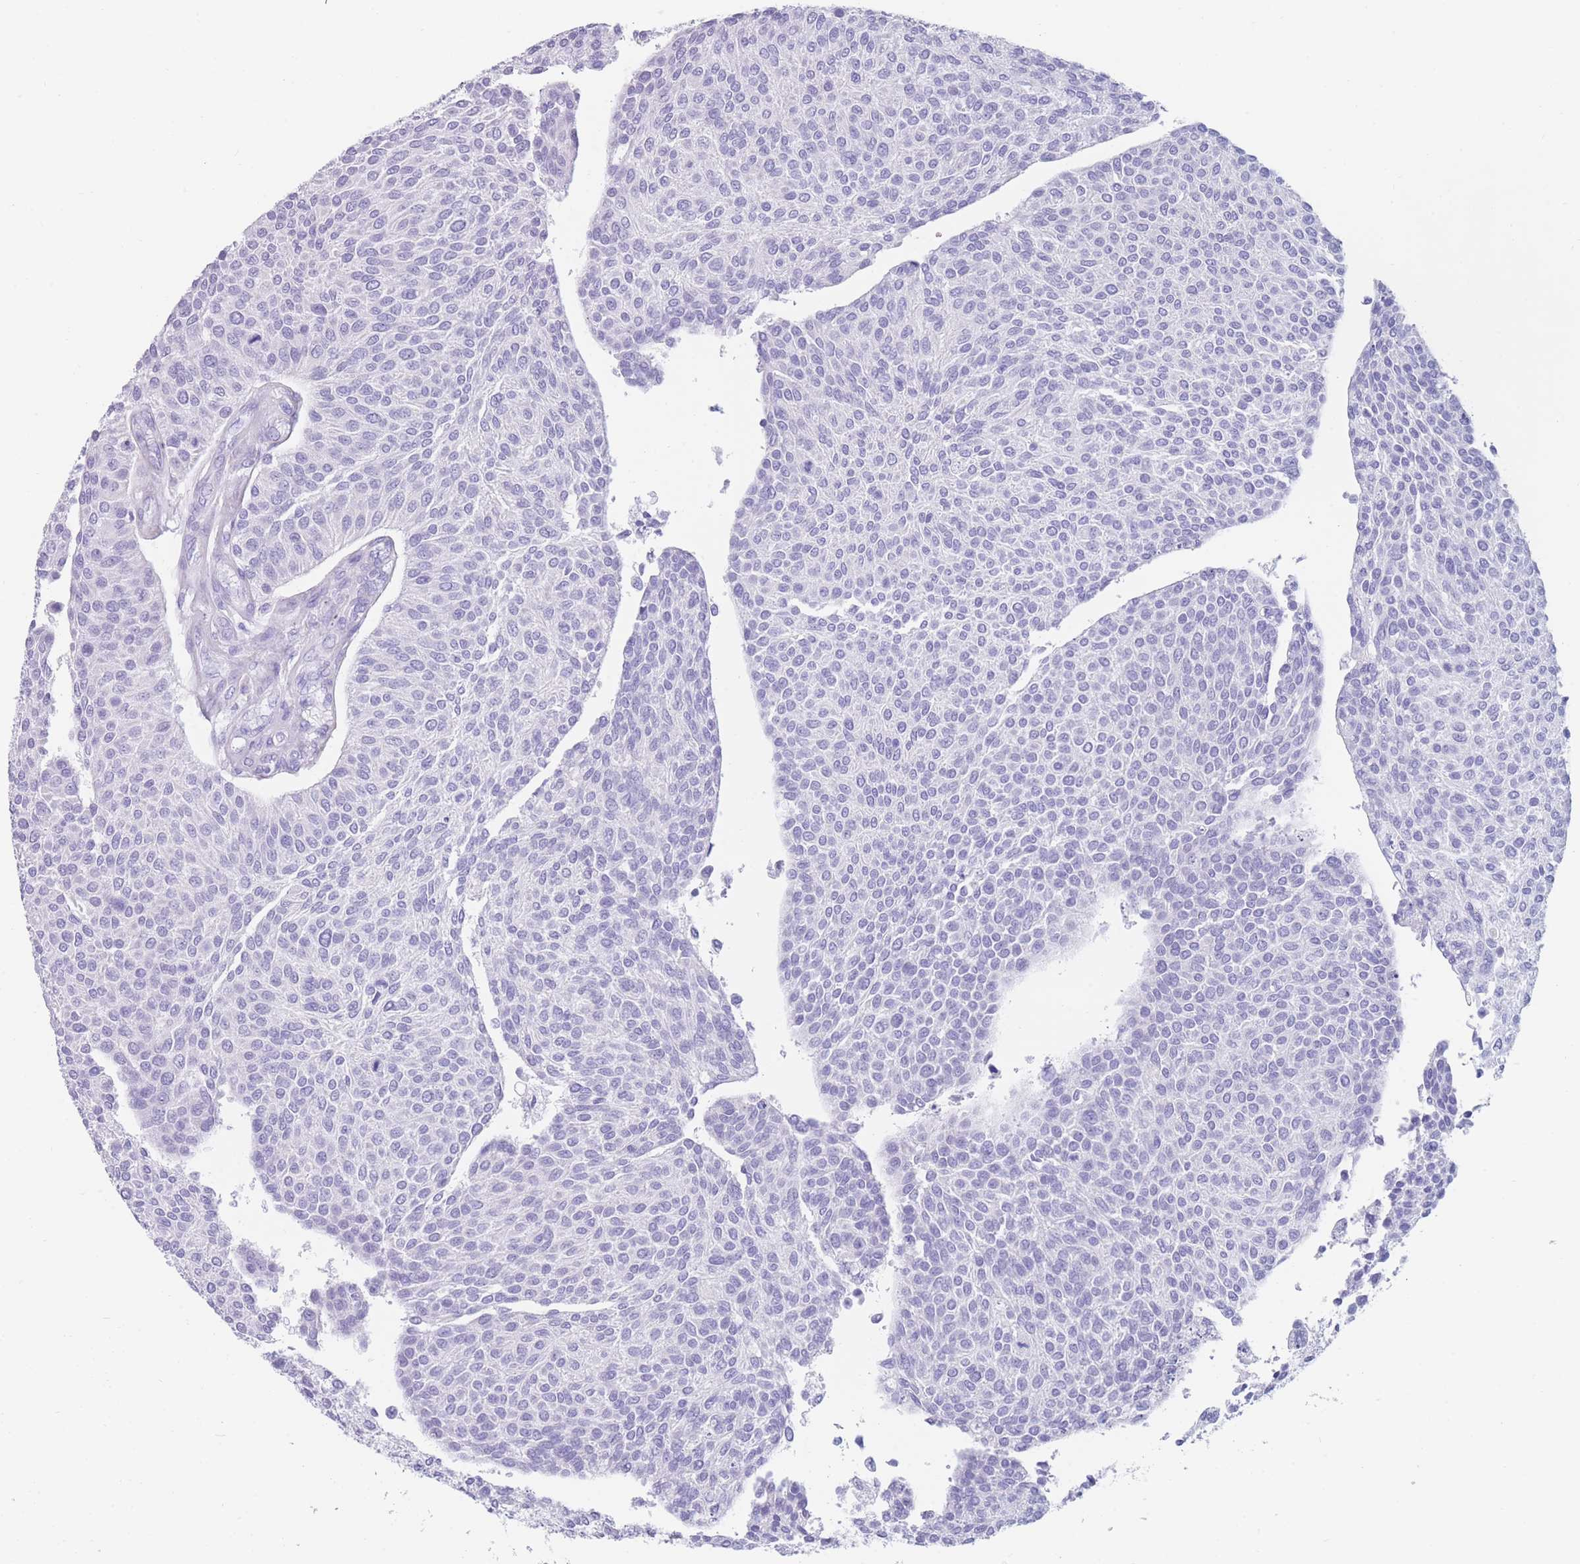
{"staining": {"intensity": "negative", "quantity": "none", "location": "none"}, "tissue": "urothelial cancer", "cell_type": "Tumor cells", "image_type": "cancer", "snomed": [{"axis": "morphology", "description": "Urothelial carcinoma, NOS"}, {"axis": "topography", "description": "Urinary bladder"}], "caption": "Histopathology image shows no significant protein expression in tumor cells of transitional cell carcinoma. (Immunohistochemistry, brightfield microscopy, high magnification).", "gene": "COL27A1", "patient": {"sex": "male", "age": 55}}